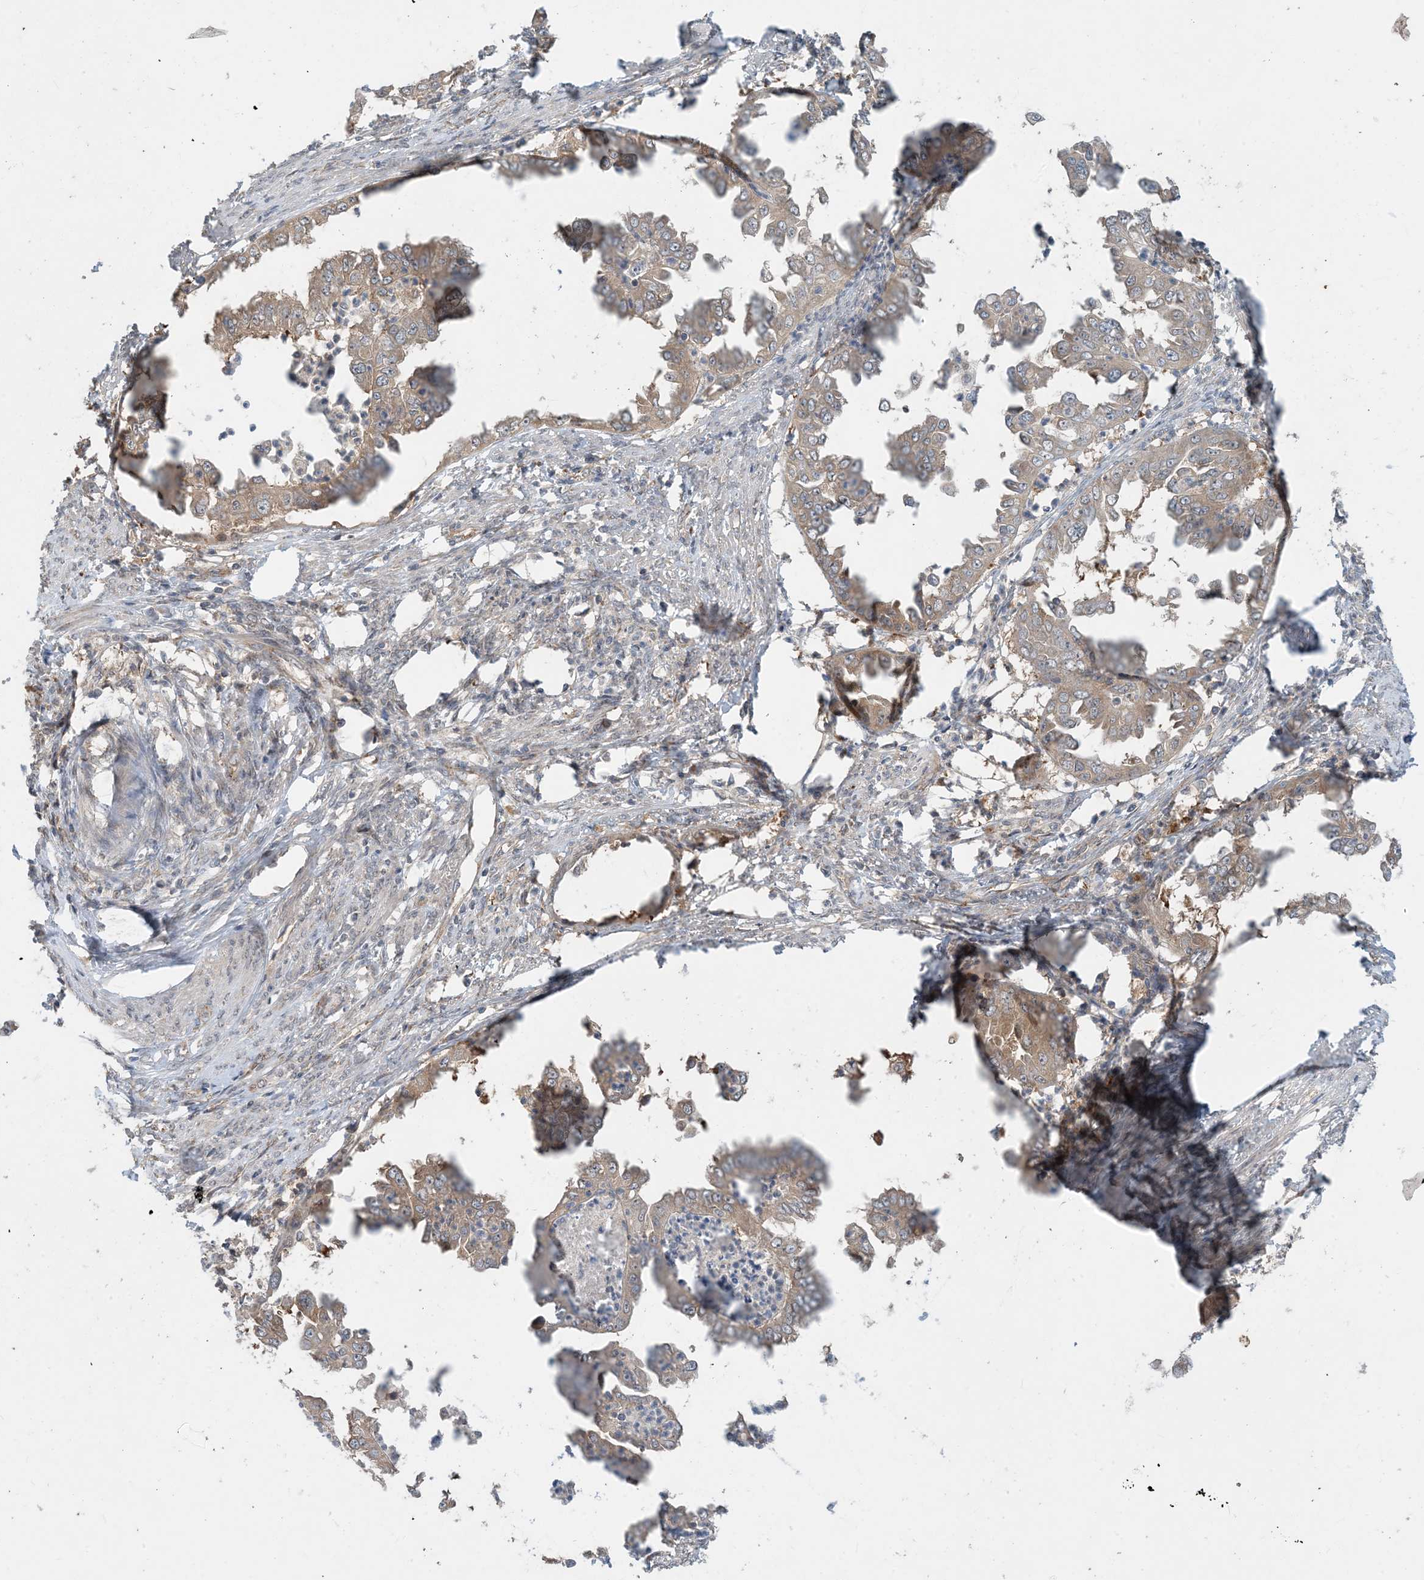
{"staining": {"intensity": "weak", "quantity": ">75%", "location": "cytoplasmic/membranous"}, "tissue": "endometrial cancer", "cell_type": "Tumor cells", "image_type": "cancer", "snomed": [{"axis": "morphology", "description": "Adenocarcinoma, NOS"}, {"axis": "topography", "description": "Endometrium"}], "caption": "The immunohistochemical stain labels weak cytoplasmic/membranous expression in tumor cells of endometrial cancer (adenocarcinoma) tissue. (DAB (3,3'-diaminobenzidine) = brown stain, brightfield microscopy at high magnification).", "gene": "TINAG", "patient": {"sex": "female", "age": 85}}